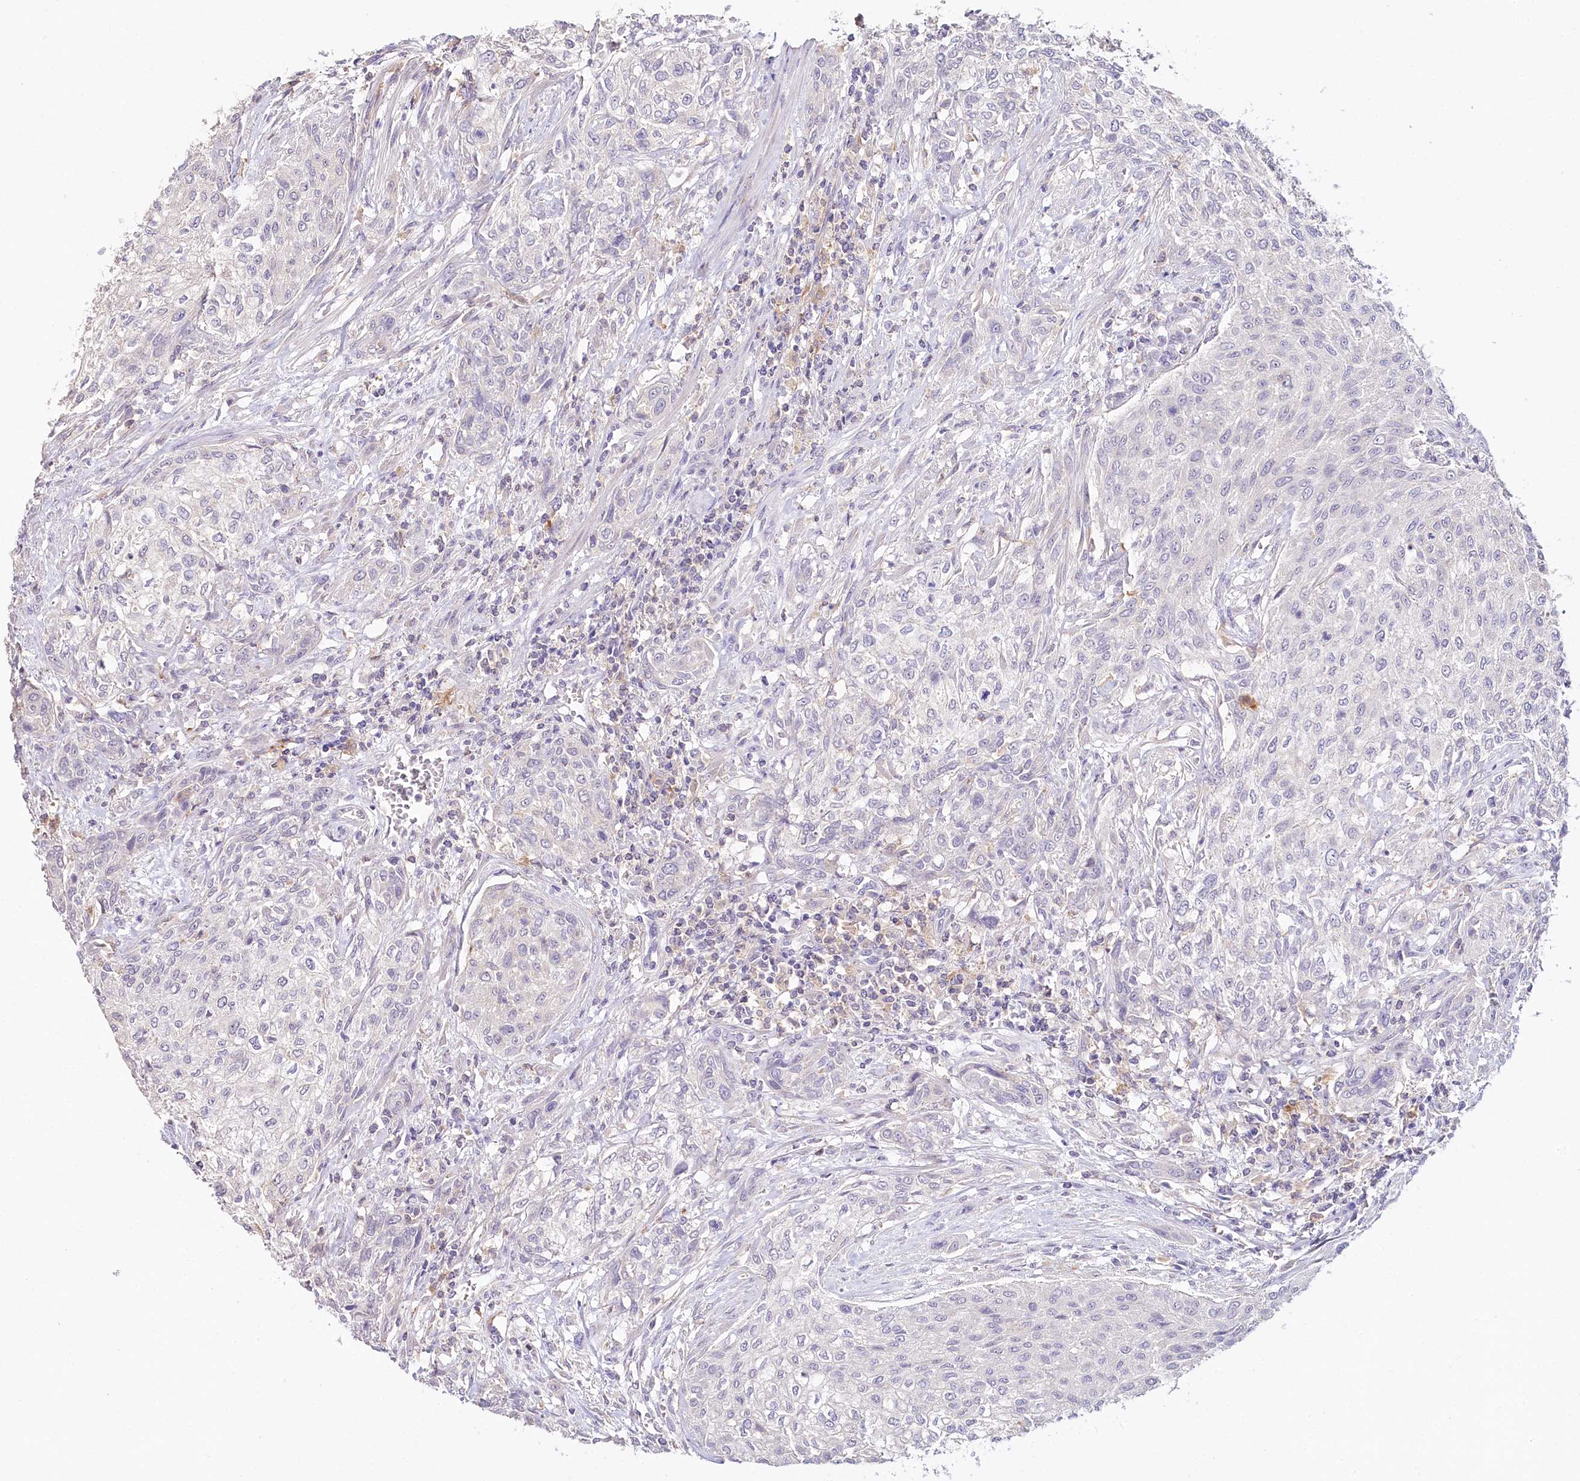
{"staining": {"intensity": "negative", "quantity": "none", "location": "none"}, "tissue": "urothelial cancer", "cell_type": "Tumor cells", "image_type": "cancer", "snomed": [{"axis": "morphology", "description": "Normal tissue, NOS"}, {"axis": "morphology", "description": "Urothelial carcinoma, NOS"}, {"axis": "topography", "description": "Urinary bladder"}, {"axis": "topography", "description": "Peripheral nerve tissue"}], "caption": "This is an immunohistochemistry micrograph of human urothelial cancer. There is no positivity in tumor cells.", "gene": "DAPK1", "patient": {"sex": "male", "age": 35}}